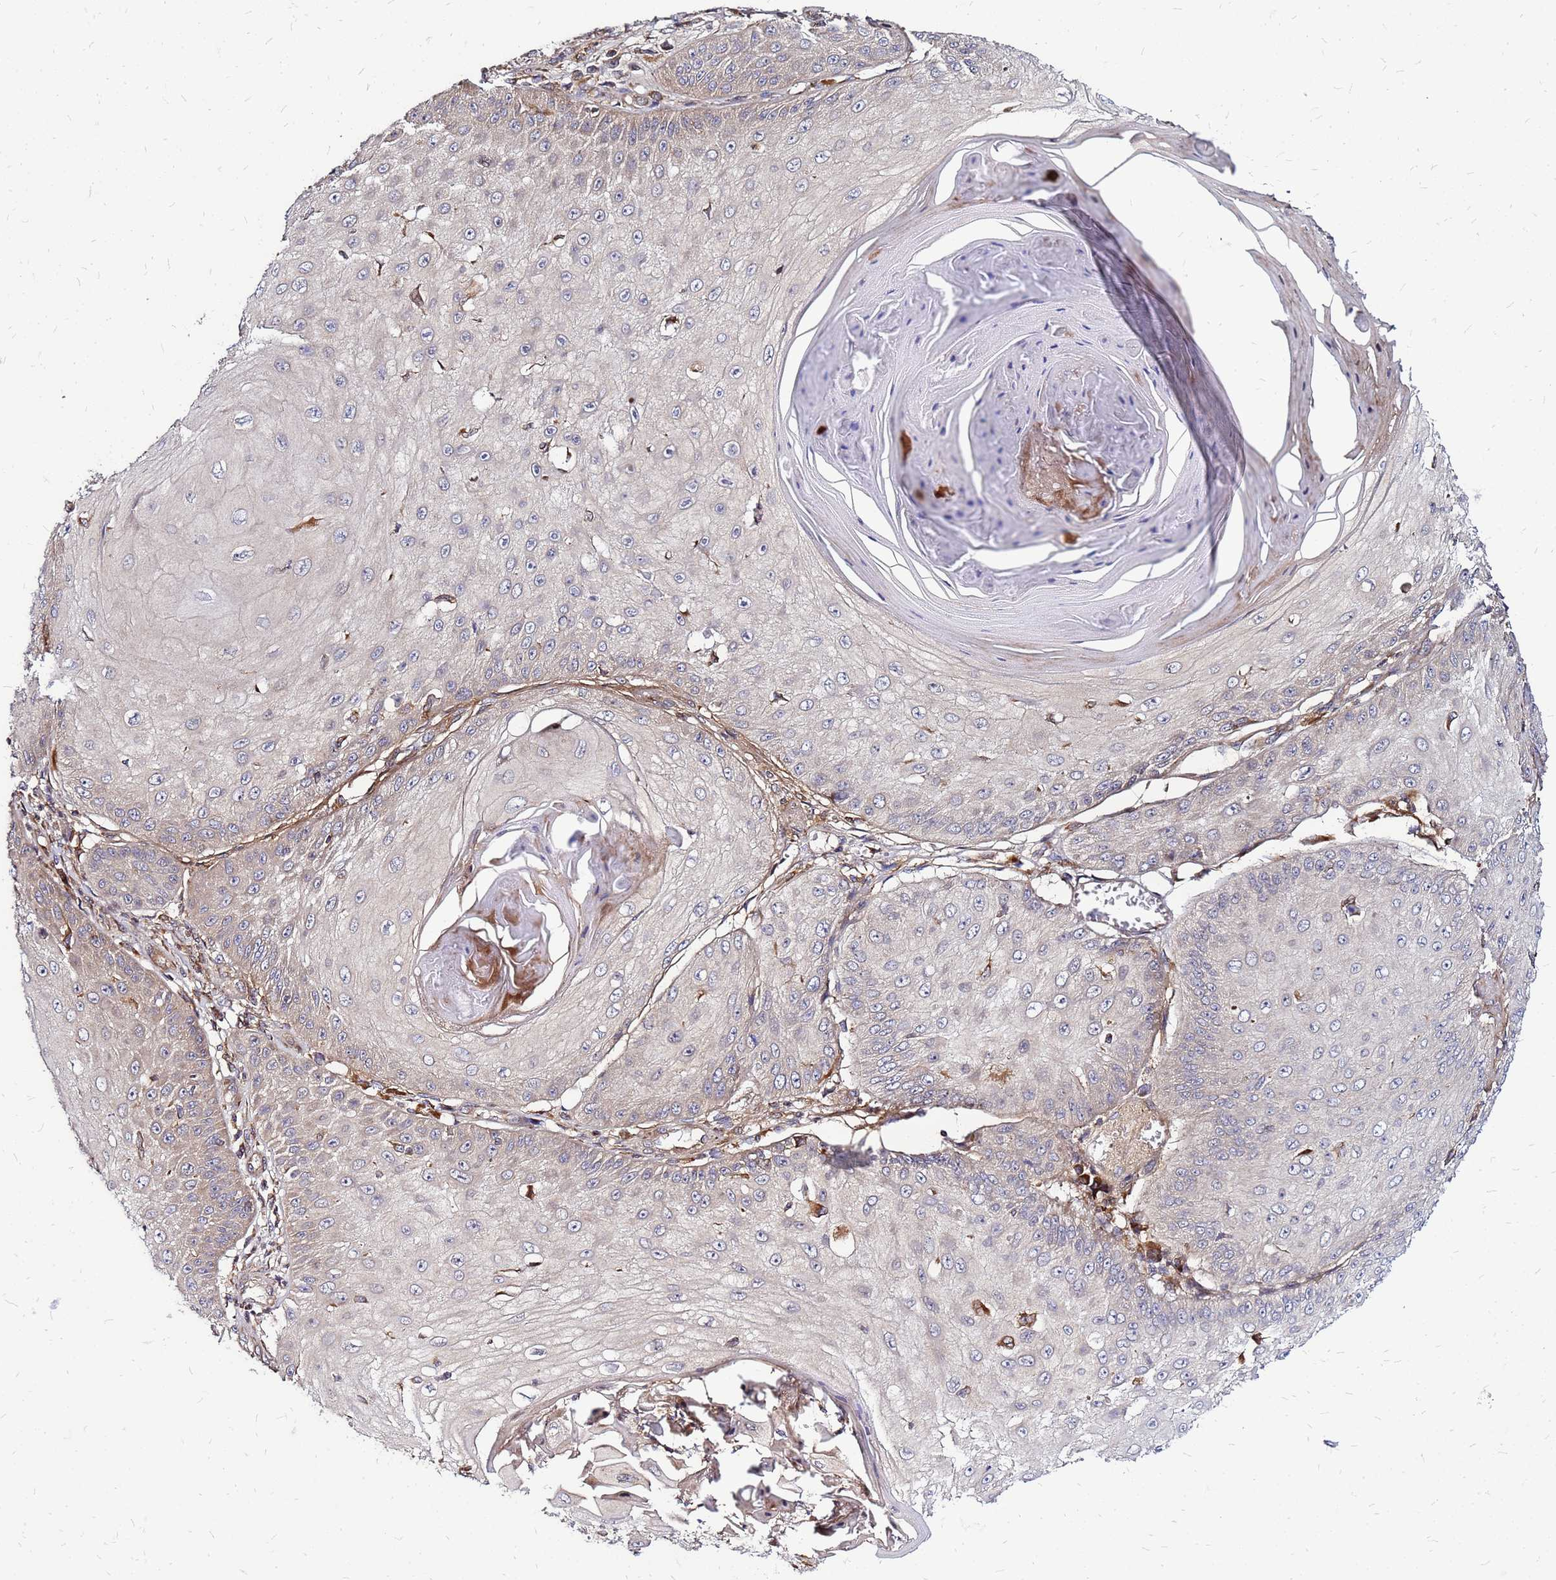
{"staining": {"intensity": "weak", "quantity": "<25%", "location": "cytoplasmic/membranous"}, "tissue": "skin cancer", "cell_type": "Tumor cells", "image_type": "cancer", "snomed": [{"axis": "morphology", "description": "Squamous cell carcinoma, NOS"}, {"axis": "topography", "description": "Skin"}], "caption": "High magnification brightfield microscopy of skin squamous cell carcinoma stained with DAB (3,3'-diaminobenzidine) (brown) and counterstained with hematoxylin (blue): tumor cells show no significant expression.", "gene": "CYBC1", "patient": {"sex": "male", "age": 70}}